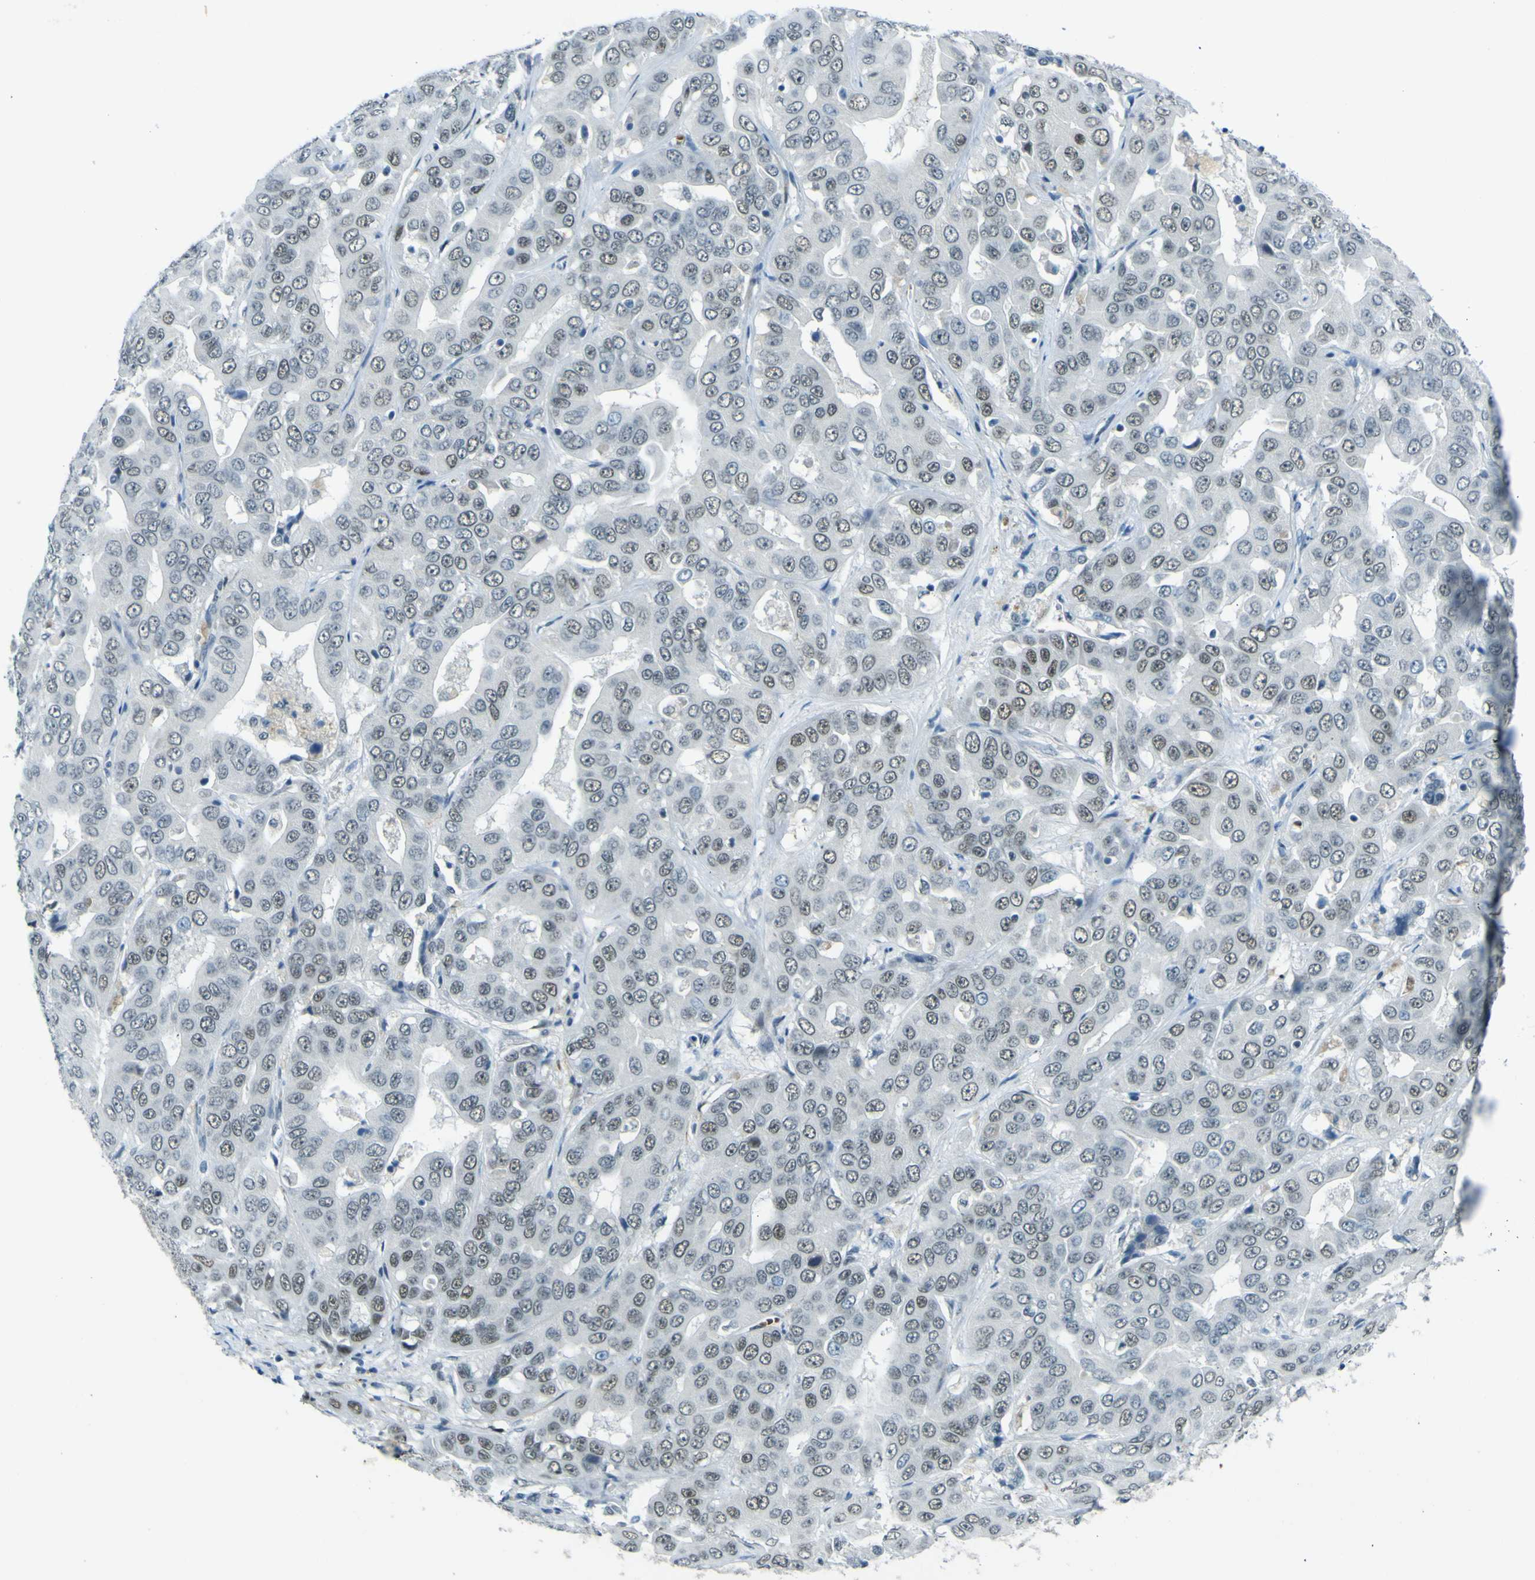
{"staining": {"intensity": "negative", "quantity": "none", "location": "none"}, "tissue": "liver cancer", "cell_type": "Tumor cells", "image_type": "cancer", "snomed": [{"axis": "morphology", "description": "Cholangiocarcinoma"}, {"axis": "topography", "description": "Liver"}], "caption": "Tumor cells show no significant staining in liver cancer.", "gene": "CEBPG", "patient": {"sex": "female", "age": 52}}